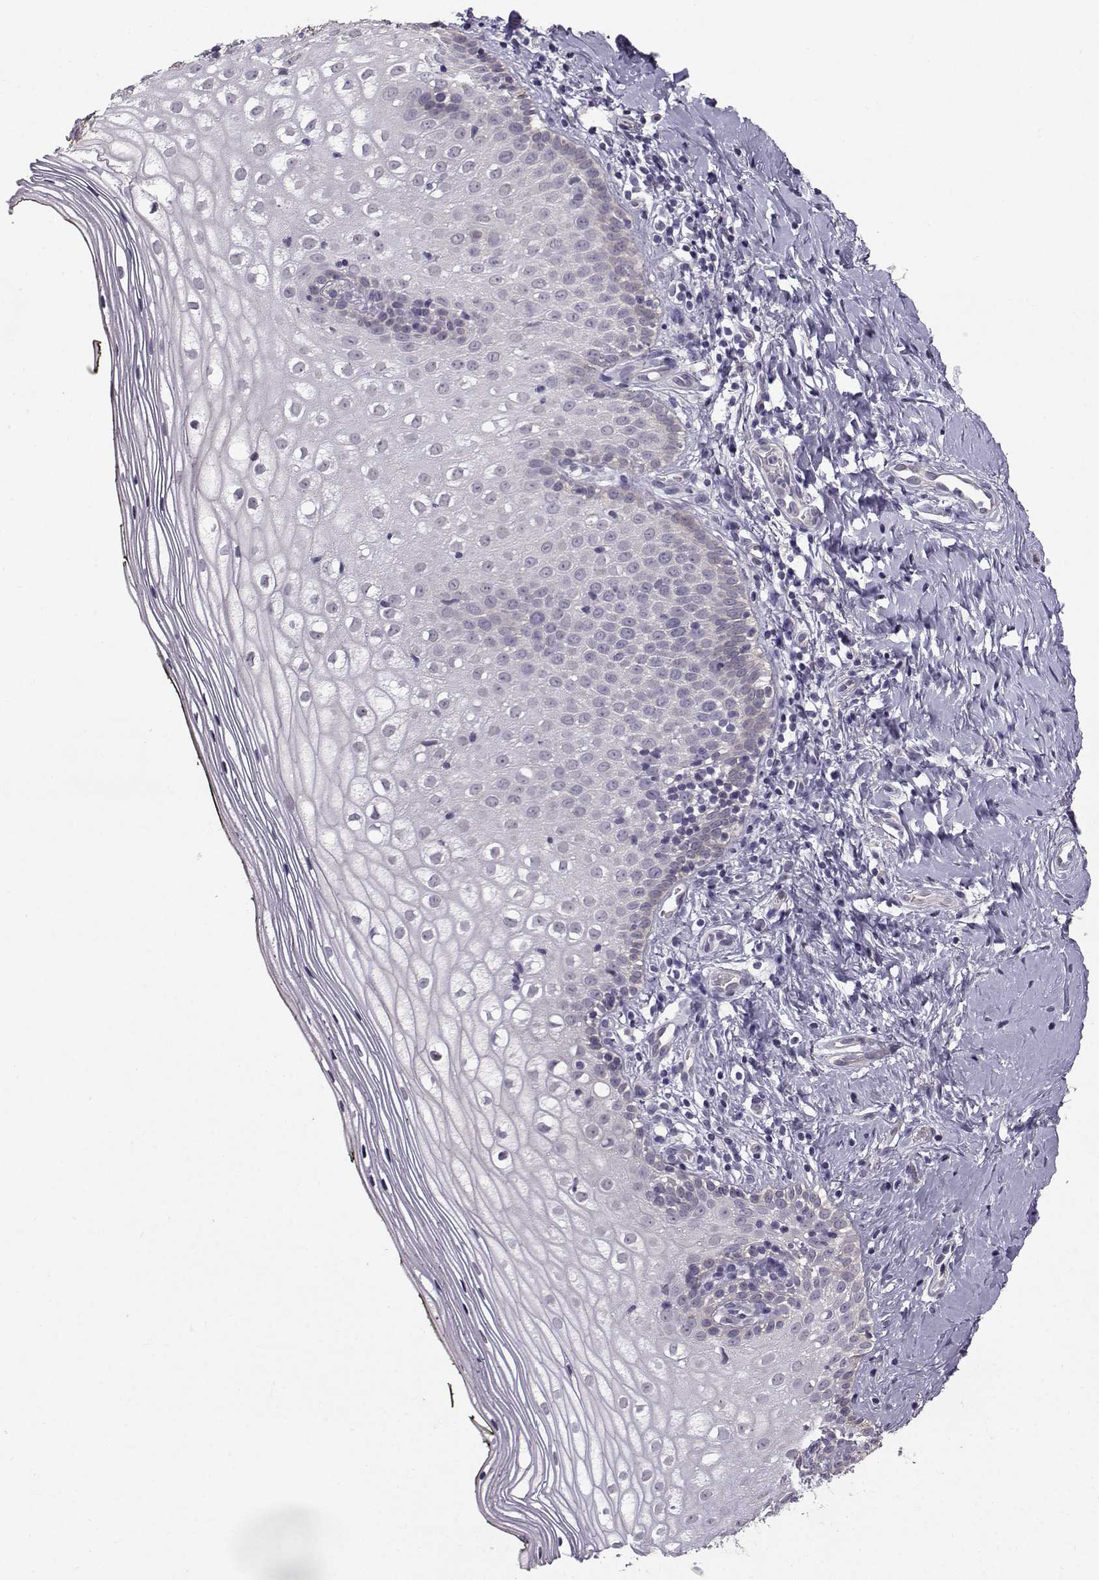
{"staining": {"intensity": "negative", "quantity": "none", "location": "none"}, "tissue": "vagina", "cell_type": "Squamous epithelial cells", "image_type": "normal", "snomed": [{"axis": "morphology", "description": "Normal tissue, NOS"}, {"axis": "topography", "description": "Vagina"}], "caption": "Immunohistochemistry micrograph of normal vagina stained for a protein (brown), which reveals no positivity in squamous epithelial cells. The staining is performed using DAB brown chromogen with nuclei counter-stained in using hematoxylin.", "gene": "TSPYL5", "patient": {"sex": "female", "age": 47}}